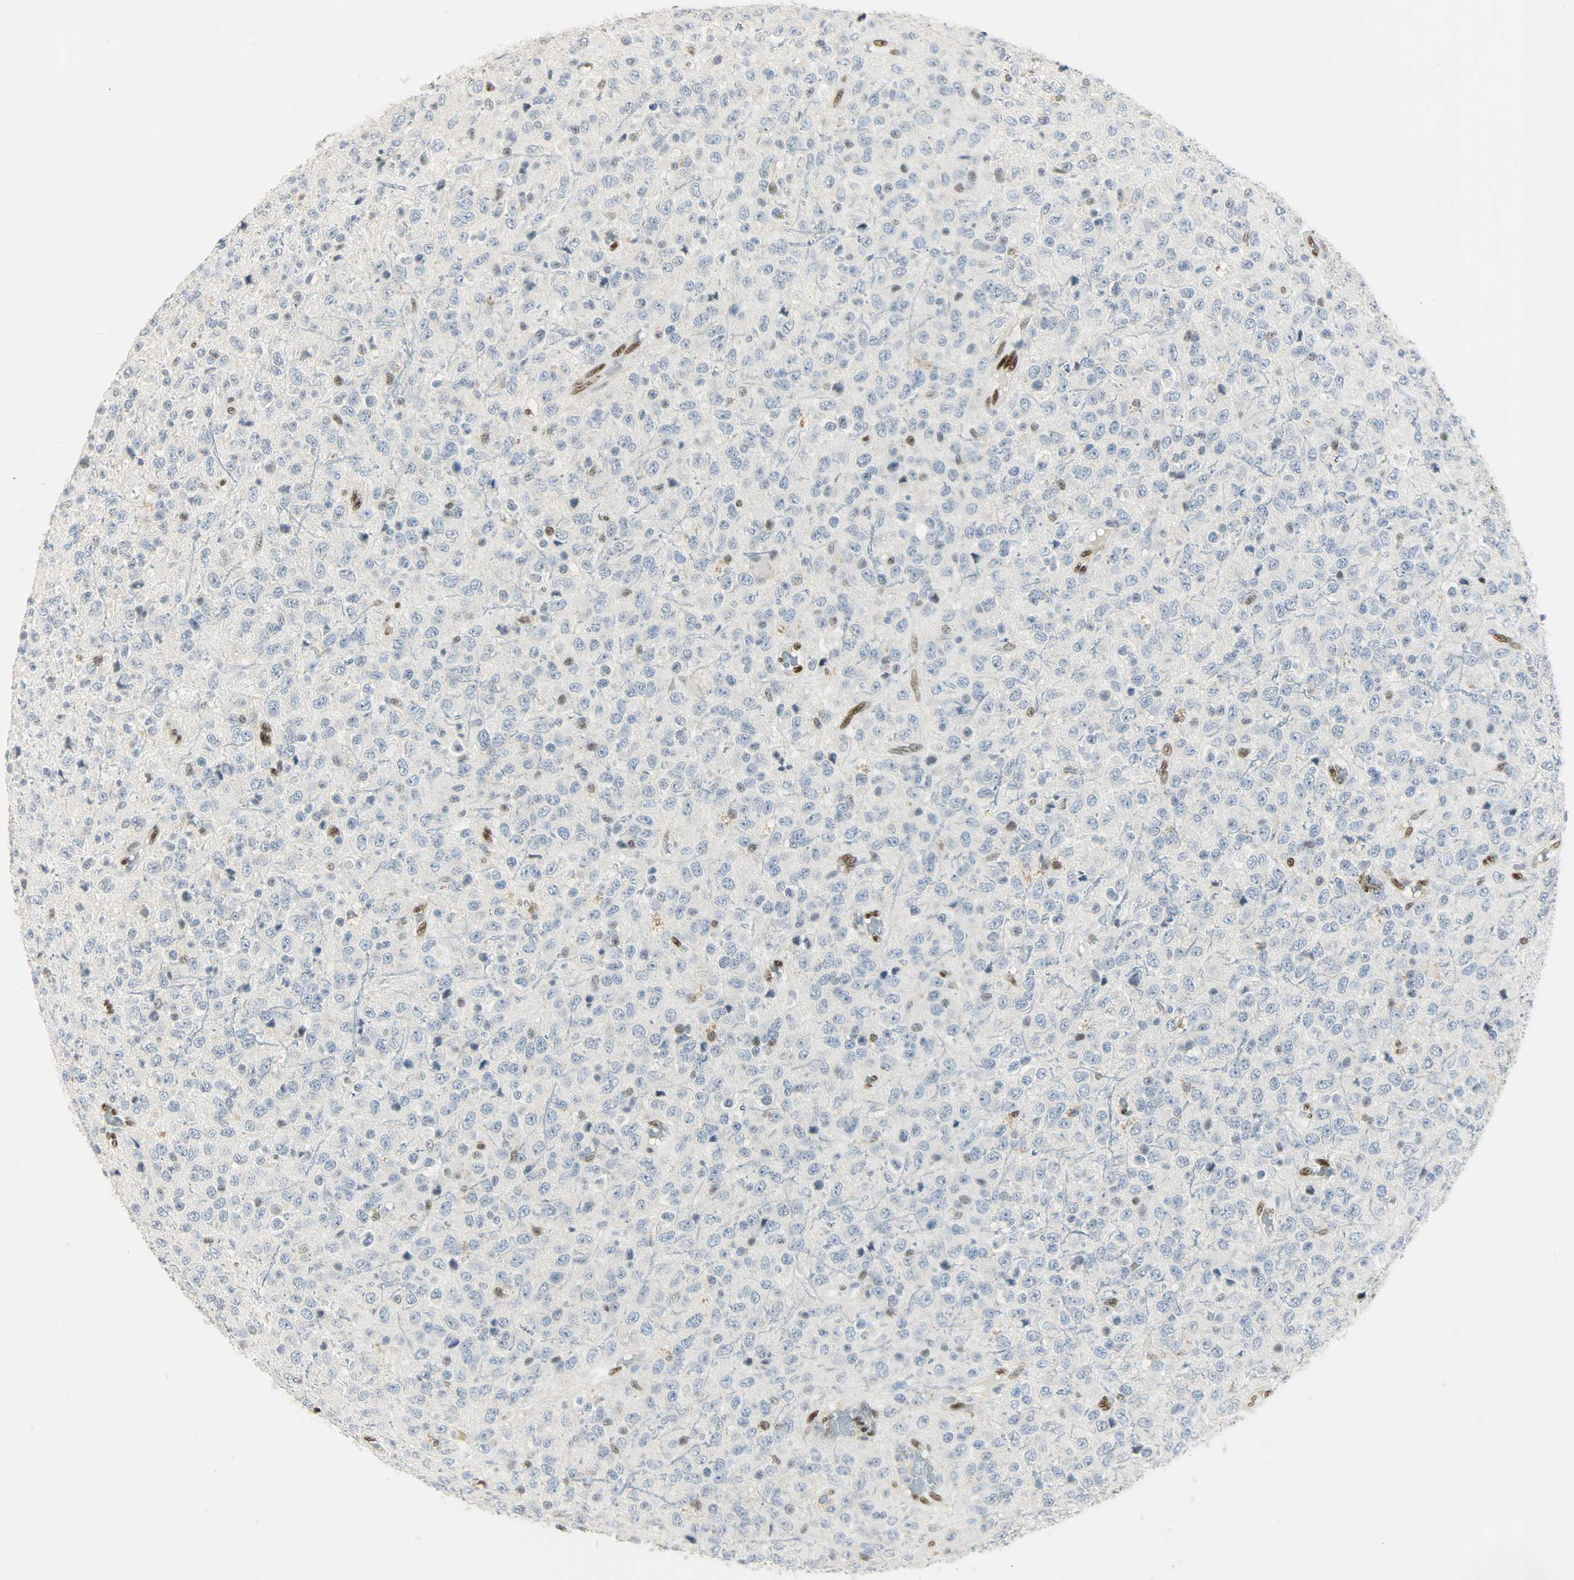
{"staining": {"intensity": "moderate", "quantity": "<25%", "location": "nuclear"}, "tissue": "glioma", "cell_type": "Tumor cells", "image_type": "cancer", "snomed": [{"axis": "morphology", "description": "Glioma, malignant, High grade"}, {"axis": "topography", "description": "pancreas cauda"}], "caption": "Protein positivity by immunohistochemistry (IHC) reveals moderate nuclear staining in about <25% of tumor cells in malignant glioma (high-grade).", "gene": "PPARG", "patient": {"sex": "male", "age": 60}}